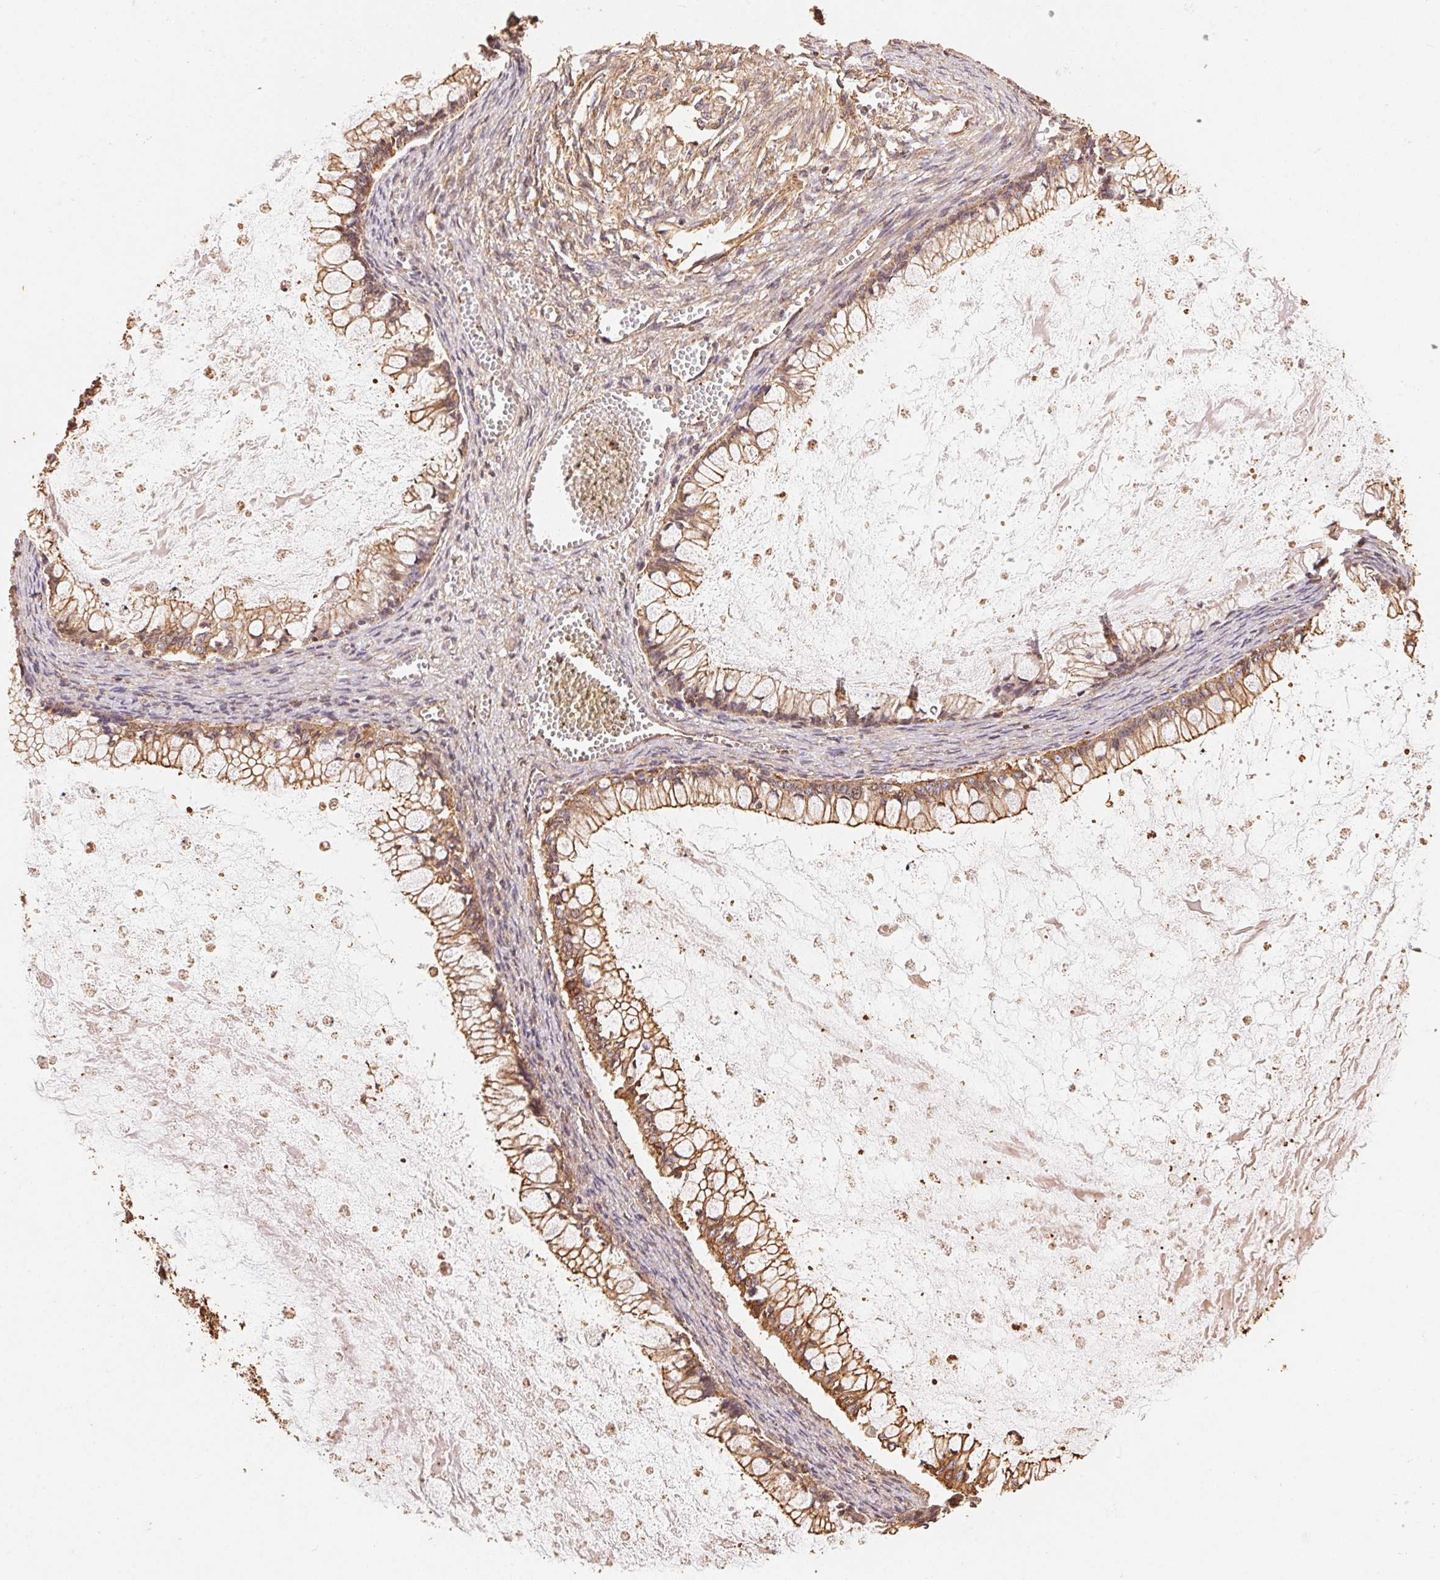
{"staining": {"intensity": "moderate", "quantity": ">75%", "location": "cytoplasmic/membranous"}, "tissue": "ovarian cancer", "cell_type": "Tumor cells", "image_type": "cancer", "snomed": [{"axis": "morphology", "description": "Cystadenocarcinoma, mucinous, NOS"}, {"axis": "topography", "description": "Ovary"}], "caption": "An immunohistochemistry micrograph of neoplastic tissue is shown. Protein staining in brown highlights moderate cytoplasmic/membranous positivity in mucinous cystadenocarcinoma (ovarian) within tumor cells. (Stains: DAB (3,3'-diaminobenzidine) in brown, nuclei in blue, Microscopy: brightfield microscopy at high magnification).", "gene": "FRAS1", "patient": {"sex": "female", "age": 67}}